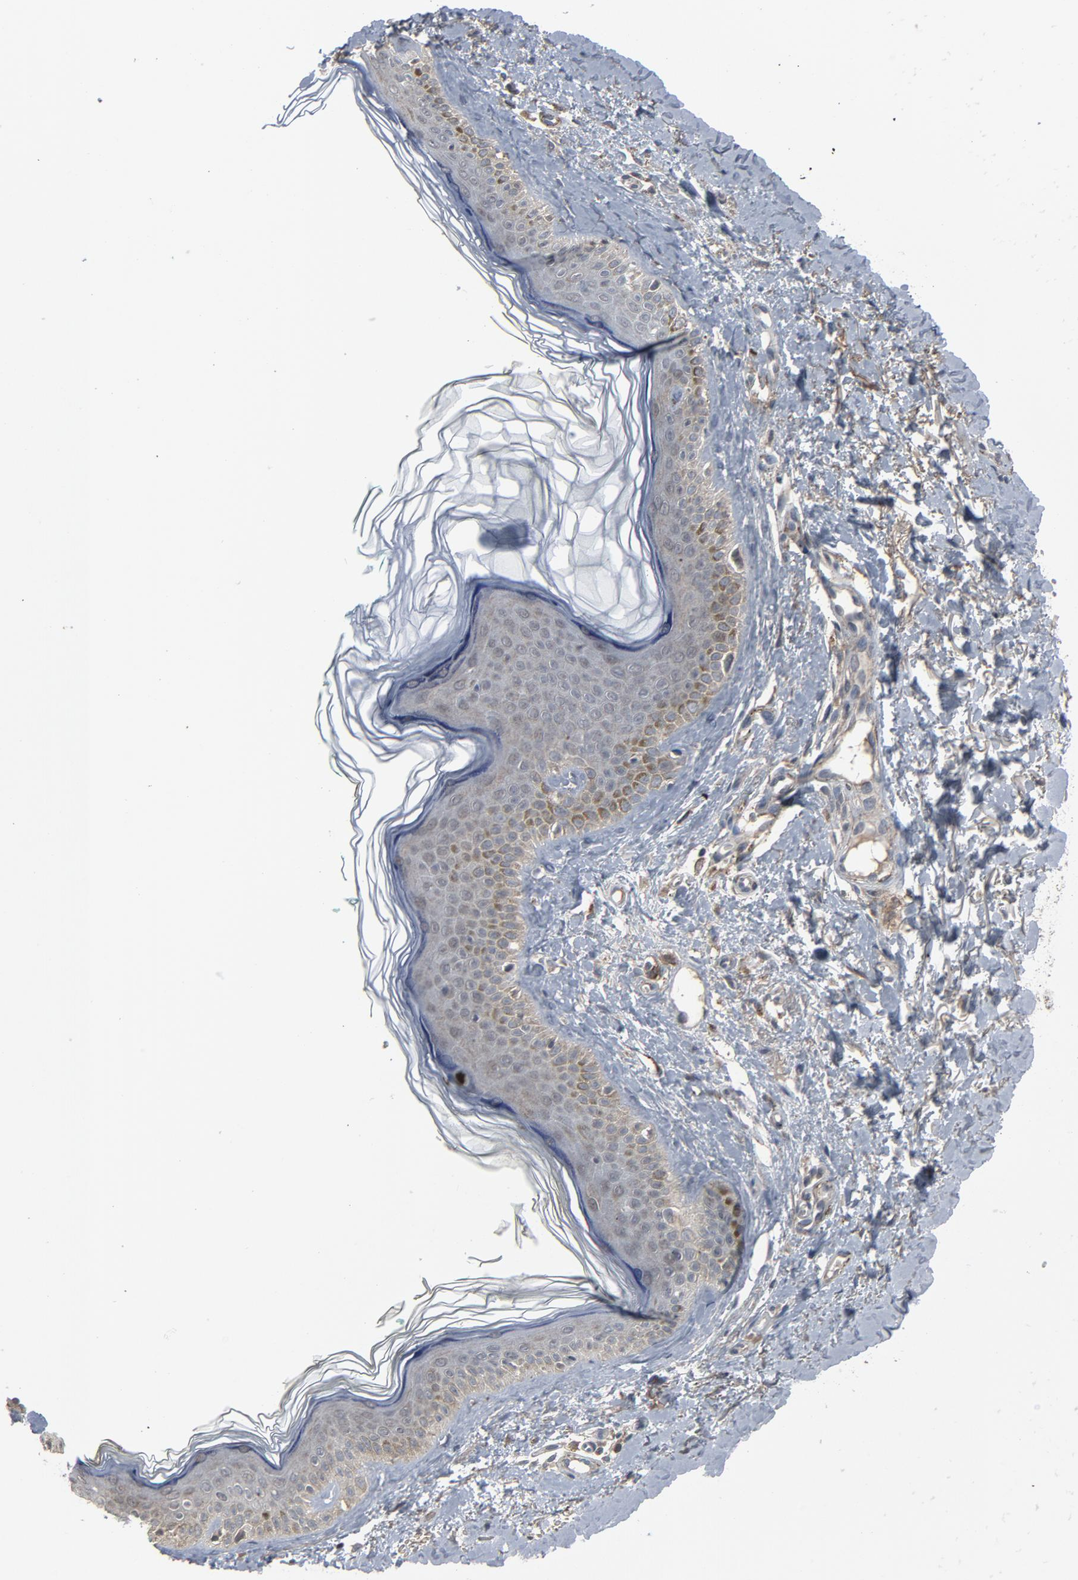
{"staining": {"intensity": "weak", "quantity": "25%-75%", "location": "cytoplasmic/membranous"}, "tissue": "skin", "cell_type": "Fibroblasts", "image_type": "normal", "snomed": [{"axis": "morphology", "description": "Normal tissue, NOS"}, {"axis": "topography", "description": "Skin"}], "caption": "This micrograph demonstrates immunohistochemistry (IHC) staining of normal skin, with low weak cytoplasmic/membranous staining in approximately 25%-75% of fibroblasts.", "gene": "PDZD4", "patient": {"sex": "male", "age": 71}}